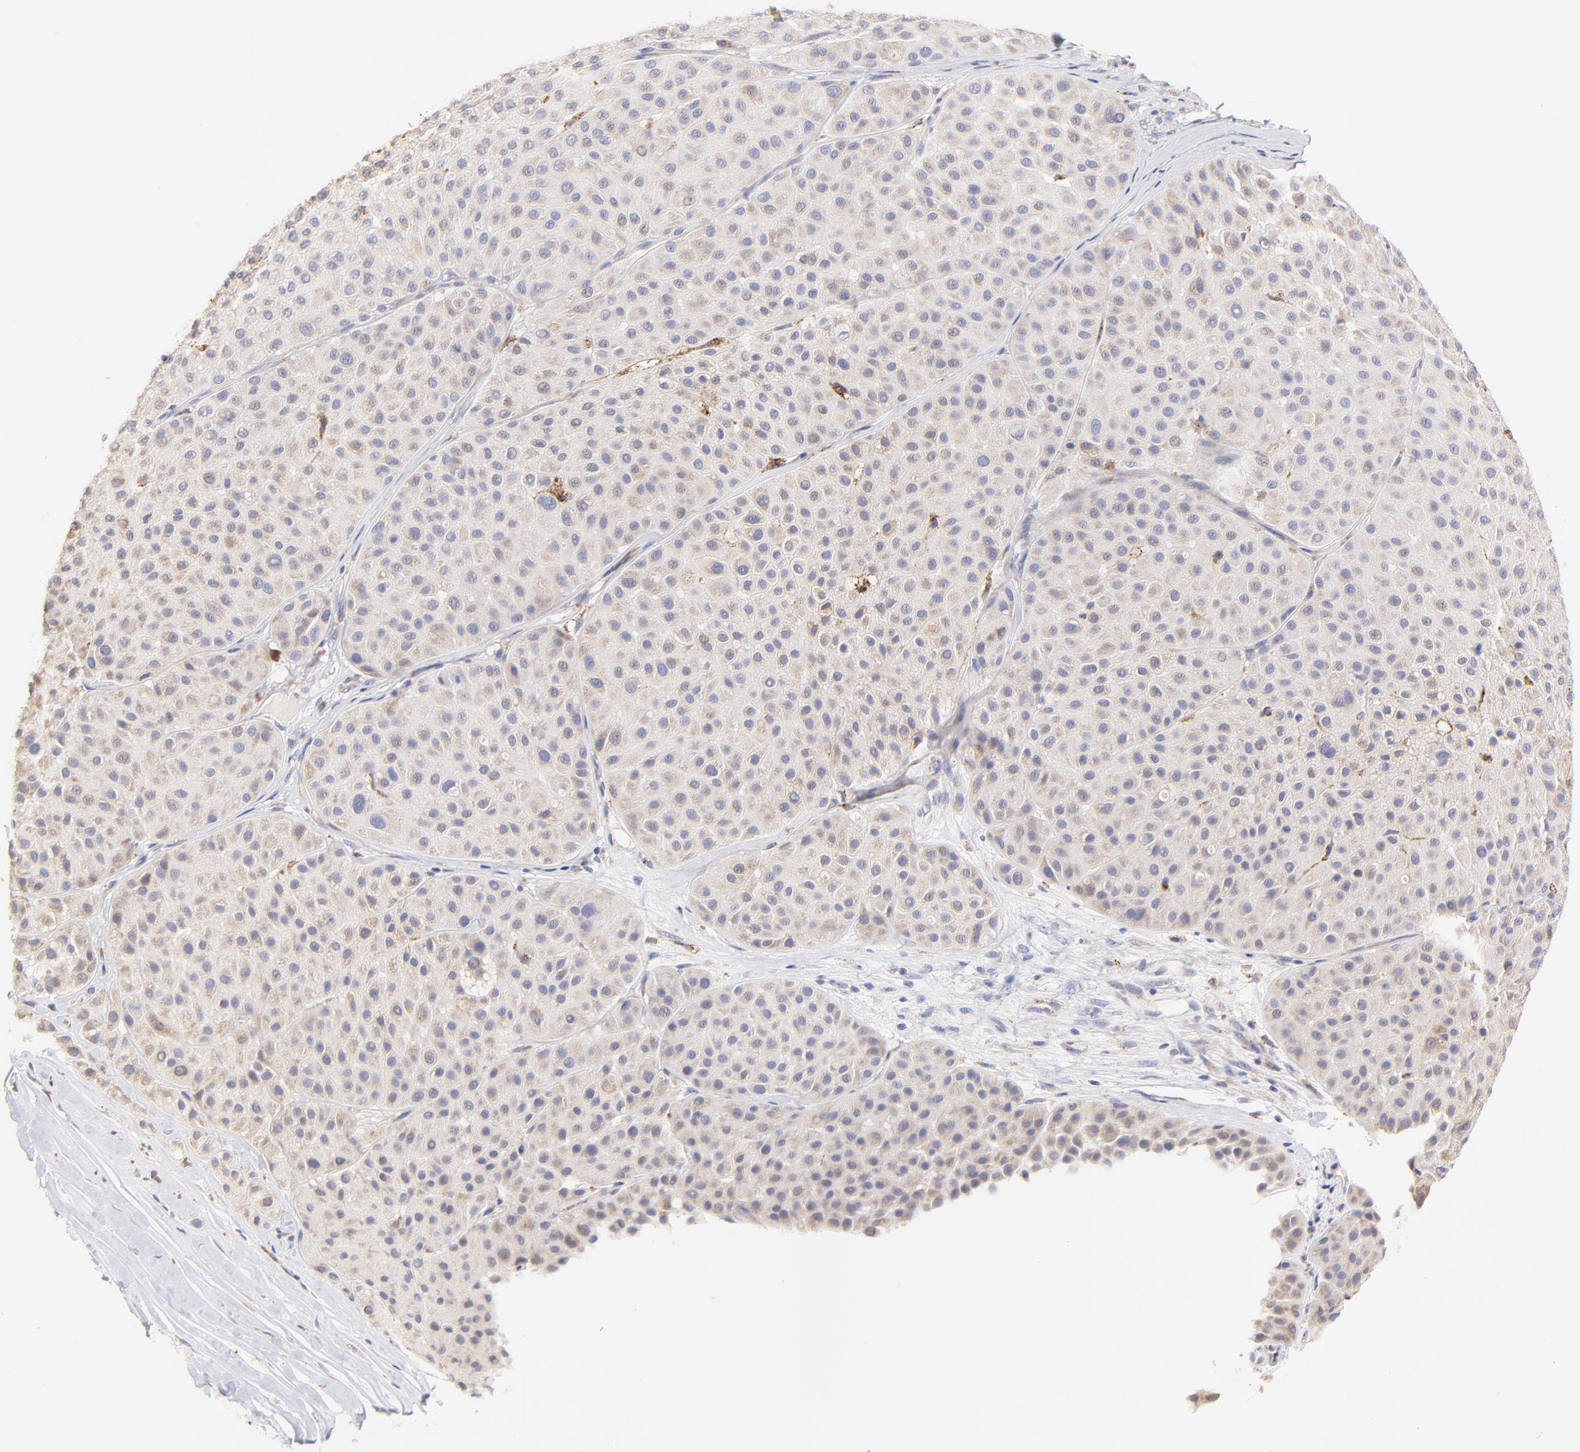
{"staining": {"intensity": "weak", "quantity": ">75%", "location": "cytoplasmic/membranous"}, "tissue": "melanoma", "cell_type": "Tumor cells", "image_type": "cancer", "snomed": [{"axis": "morphology", "description": "Normal tissue, NOS"}, {"axis": "morphology", "description": "Malignant melanoma, Metastatic site"}, {"axis": "topography", "description": "Skin"}], "caption": "A micrograph of melanoma stained for a protein shows weak cytoplasmic/membranous brown staining in tumor cells. The staining was performed using DAB (3,3'-diaminobenzidine), with brown indicating positive protein expression. Nuclei are stained blue with hematoxylin.", "gene": "GCSAM", "patient": {"sex": "male", "age": 41}}